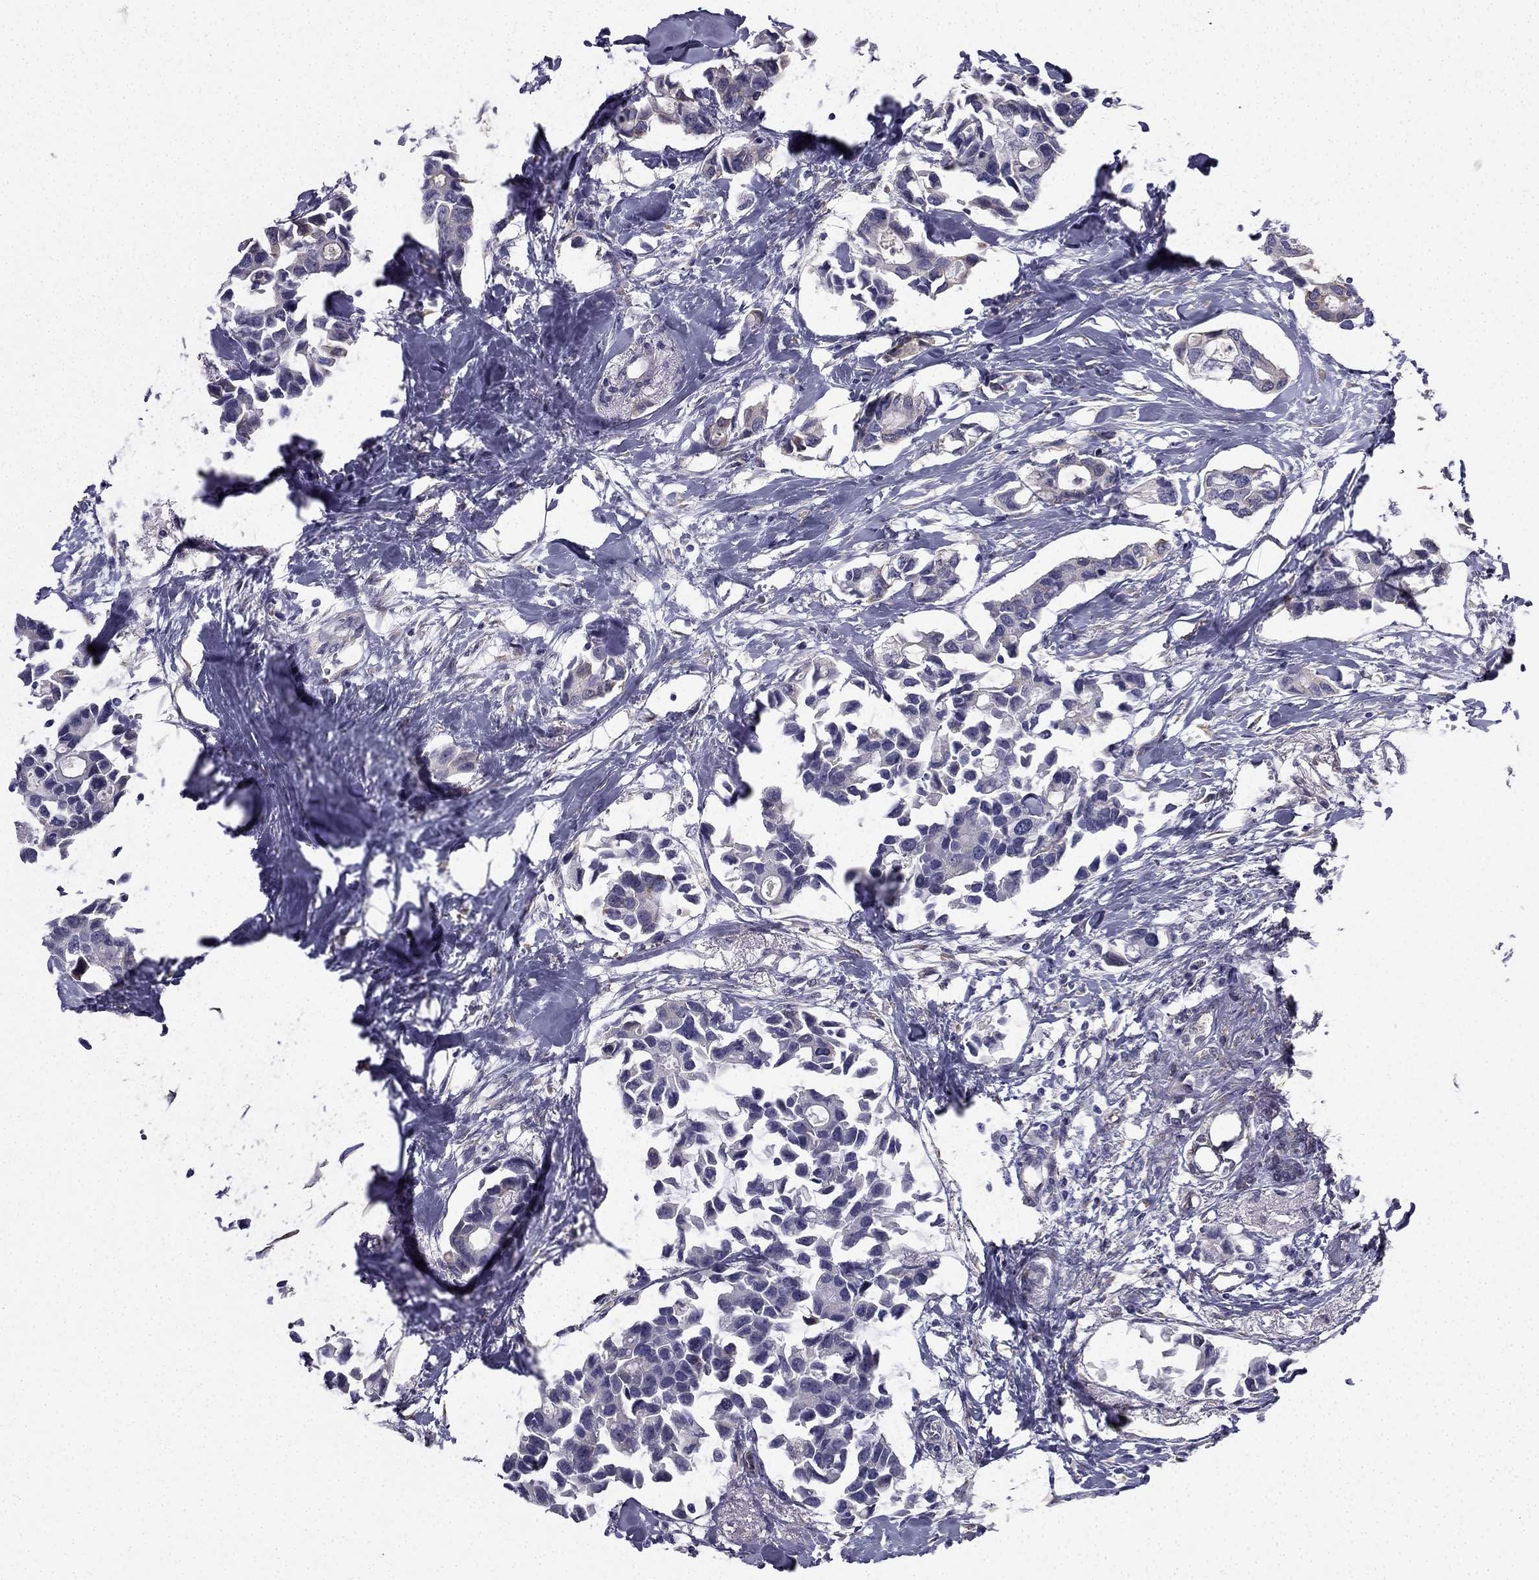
{"staining": {"intensity": "negative", "quantity": "none", "location": "none"}, "tissue": "breast cancer", "cell_type": "Tumor cells", "image_type": "cancer", "snomed": [{"axis": "morphology", "description": "Duct carcinoma"}, {"axis": "topography", "description": "Breast"}], "caption": "Micrograph shows no protein positivity in tumor cells of breast invasive ductal carcinoma tissue.", "gene": "CCDC40", "patient": {"sex": "female", "age": 83}}